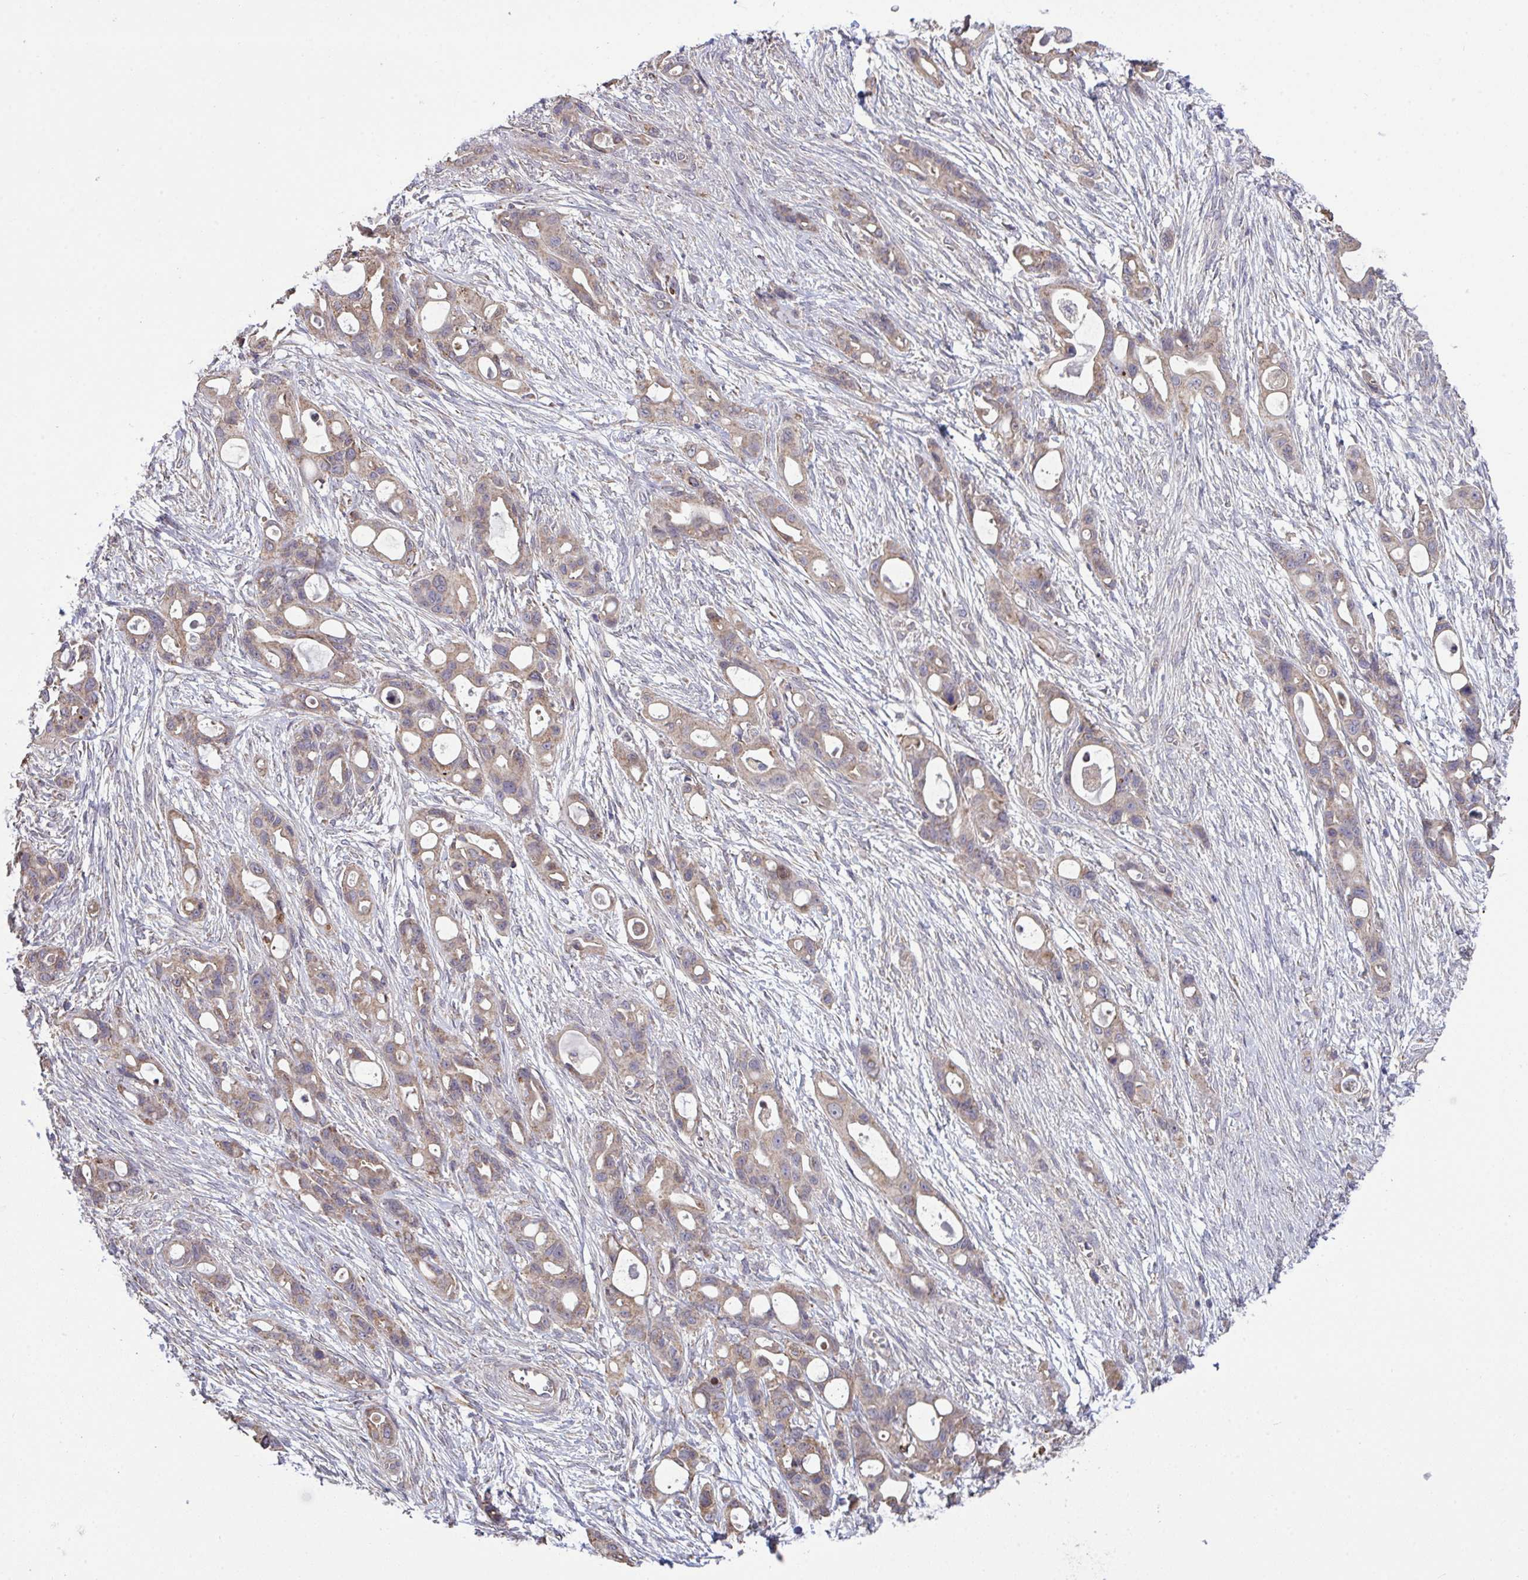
{"staining": {"intensity": "weak", "quantity": "<25%", "location": "cytoplasmic/membranous"}, "tissue": "ovarian cancer", "cell_type": "Tumor cells", "image_type": "cancer", "snomed": [{"axis": "morphology", "description": "Cystadenocarcinoma, mucinous, NOS"}, {"axis": "topography", "description": "Ovary"}], "caption": "A high-resolution photomicrograph shows immunohistochemistry staining of ovarian cancer, which reveals no significant expression in tumor cells.", "gene": "PPM1H", "patient": {"sex": "female", "age": 70}}